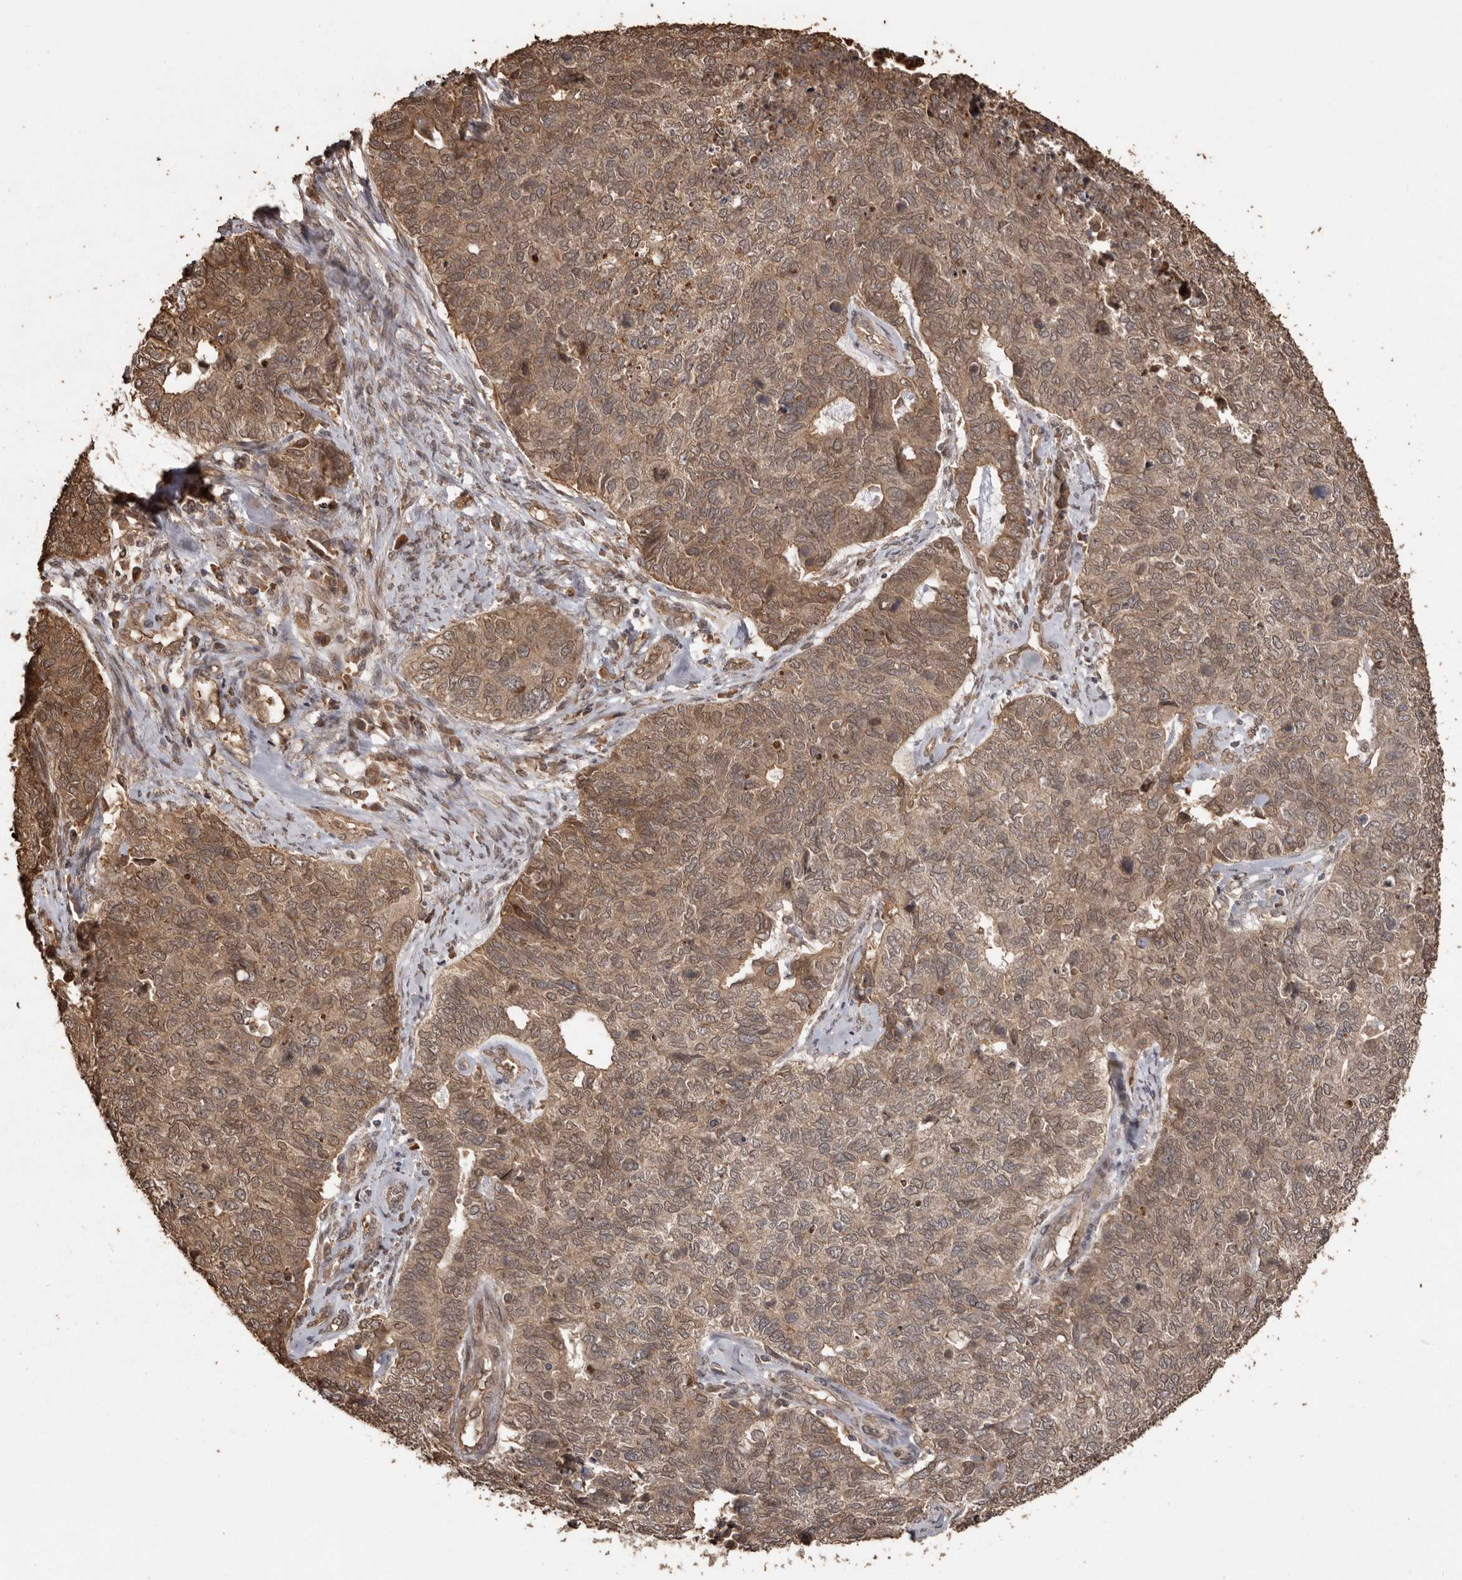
{"staining": {"intensity": "moderate", "quantity": ">75%", "location": "cytoplasmic/membranous,nuclear"}, "tissue": "cervical cancer", "cell_type": "Tumor cells", "image_type": "cancer", "snomed": [{"axis": "morphology", "description": "Squamous cell carcinoma, NOS"}, {"axis": "topography", "description": "Cervix"}], "caption": "Tumor cells show moderate cytoplasmic/membranous and nuclear positivity in about >75% of cells in cervical cancer. The staining is performed using DAB (3,3'-diaminobenzidine) brown chromogen to label protein expression. The nuclei are counter-stained blue using hematoxylin.", "gene": "NUP43", "patient": {"sex": "female", "age": 63}}